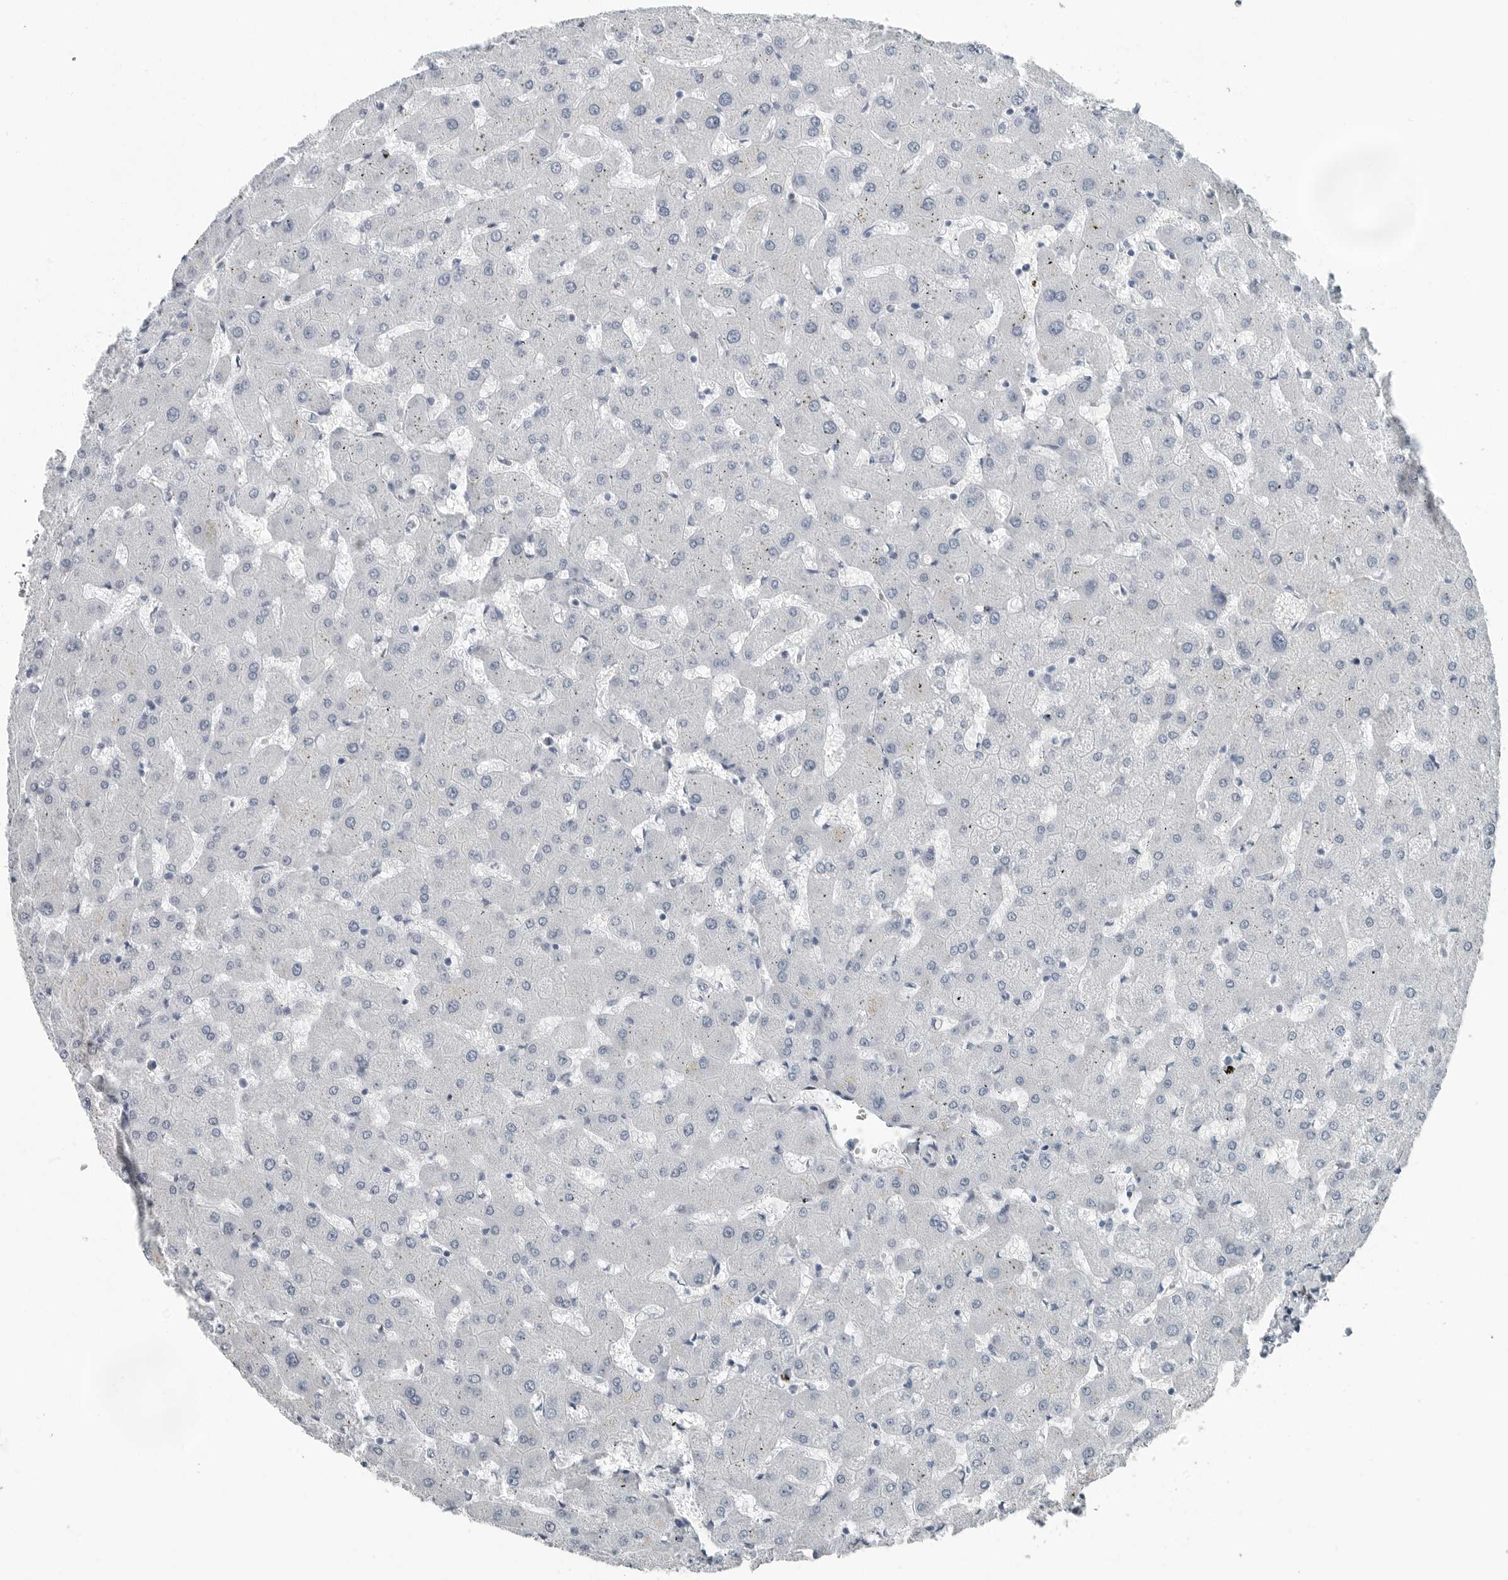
{"staining": {"intensity": "negative", "quantity": "none", "location": "none"}, "tissue": "liver", "cell_type": "Cholangiocytes", "image_type": "normal", "snomed": [{"axis": "morphology", "description": "Normal tissue, NOS"}, {"axis": "topography", "description": "Liver"}], "caption": "Immunohistochemistry of benign liver displays no staining in cholangiocytes. Nuclei are stained in blue.", "gene": "FABP6", "patient": {"sex": "female", "age": 63}}